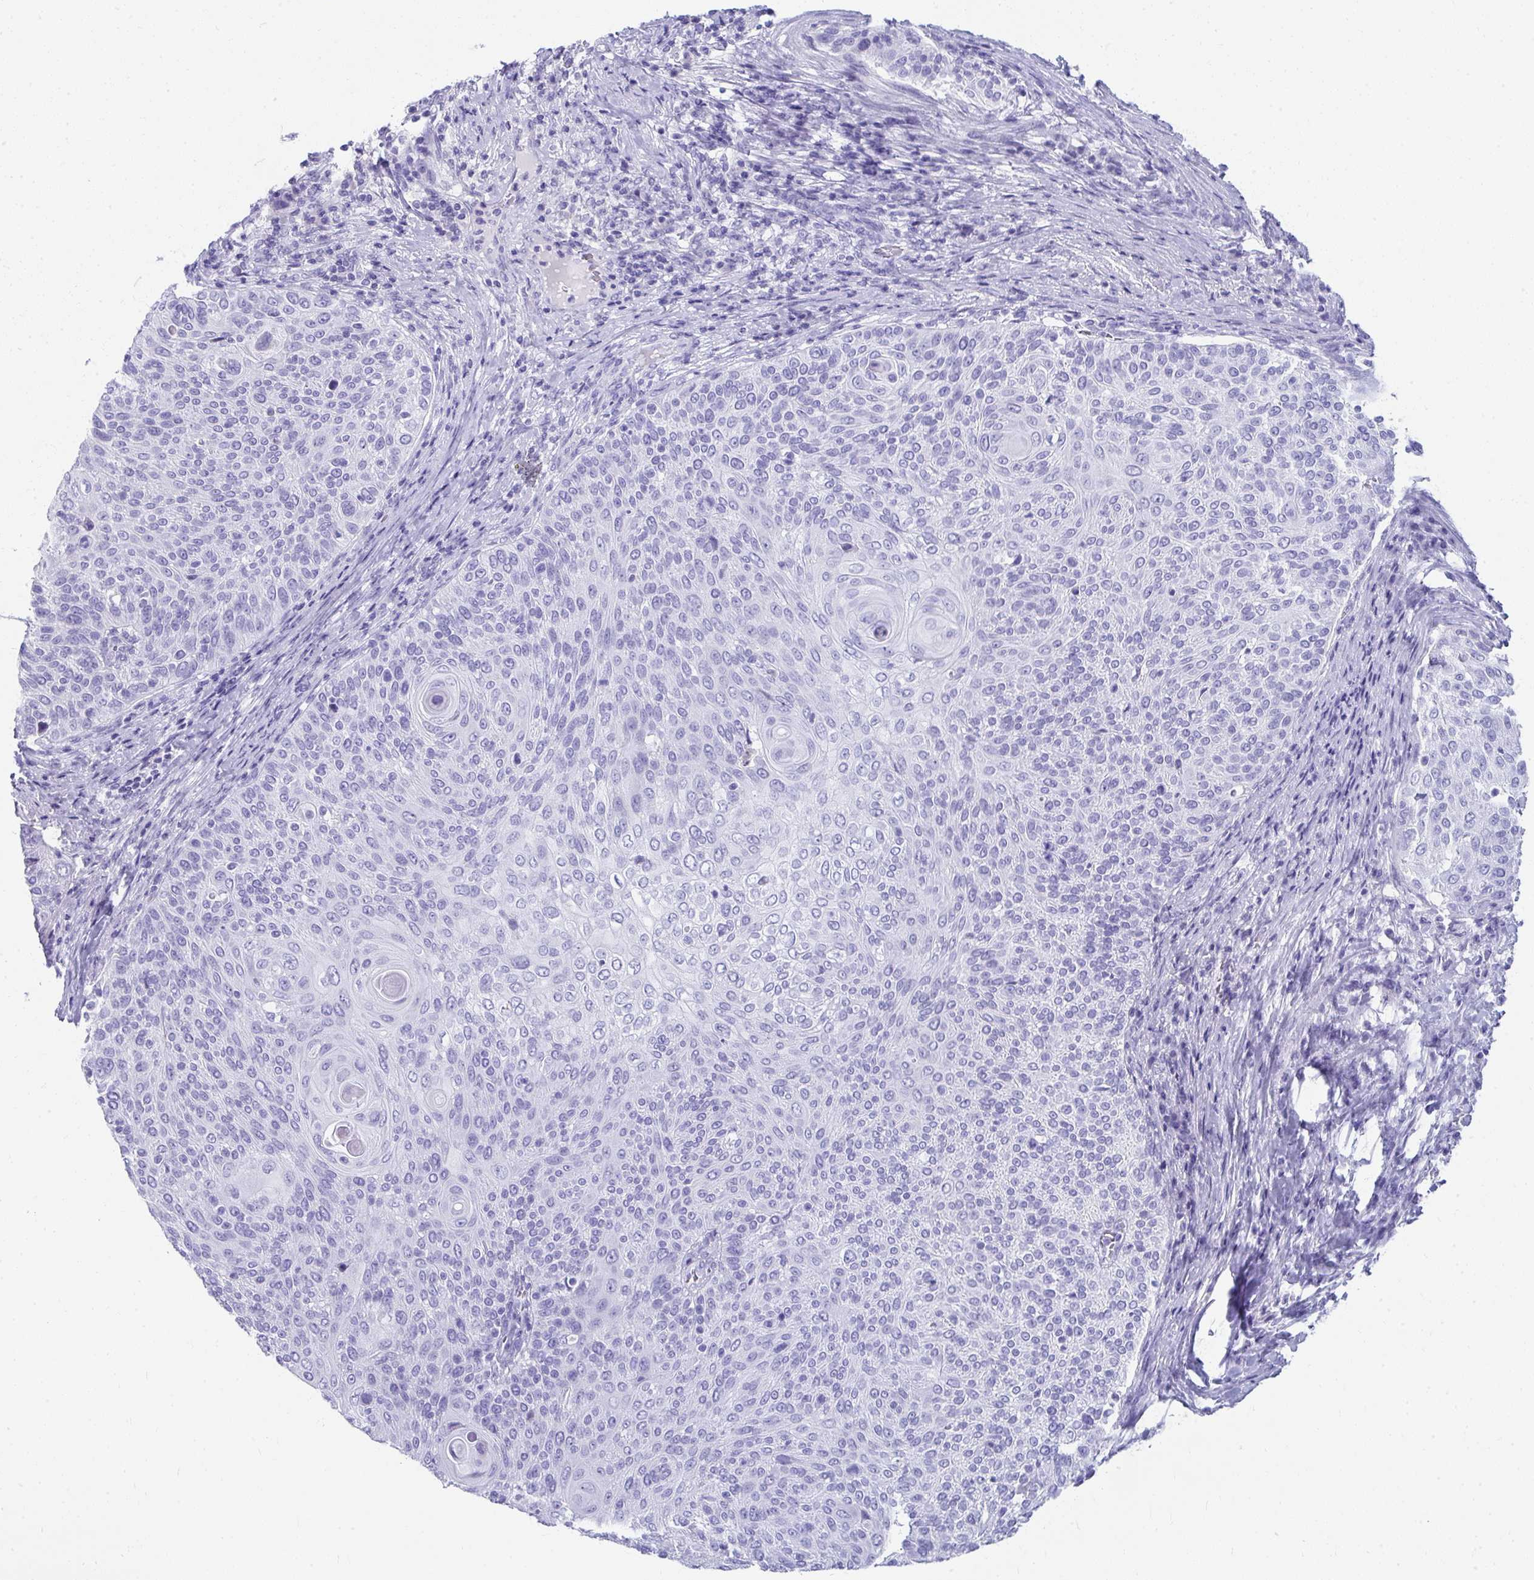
{"staining": {"intensity": "negative", "quantity": "none", "location": "none"}, "tissue": "cervical cancer", "cell_type": "Tumor cells", "image_type": "cancer", "snomed": [{"axis": "morphology", "description": "Squamous cell carcinoma, NOS"}, {"axis": "topography", "description": "Cervix"}], "caption": "IHC of human cervical squamous cell carcinoma exhibits no positivity in tumor cells.", "gene": "SEC14L3", "patient": {"sex": "female", "age": 31}}